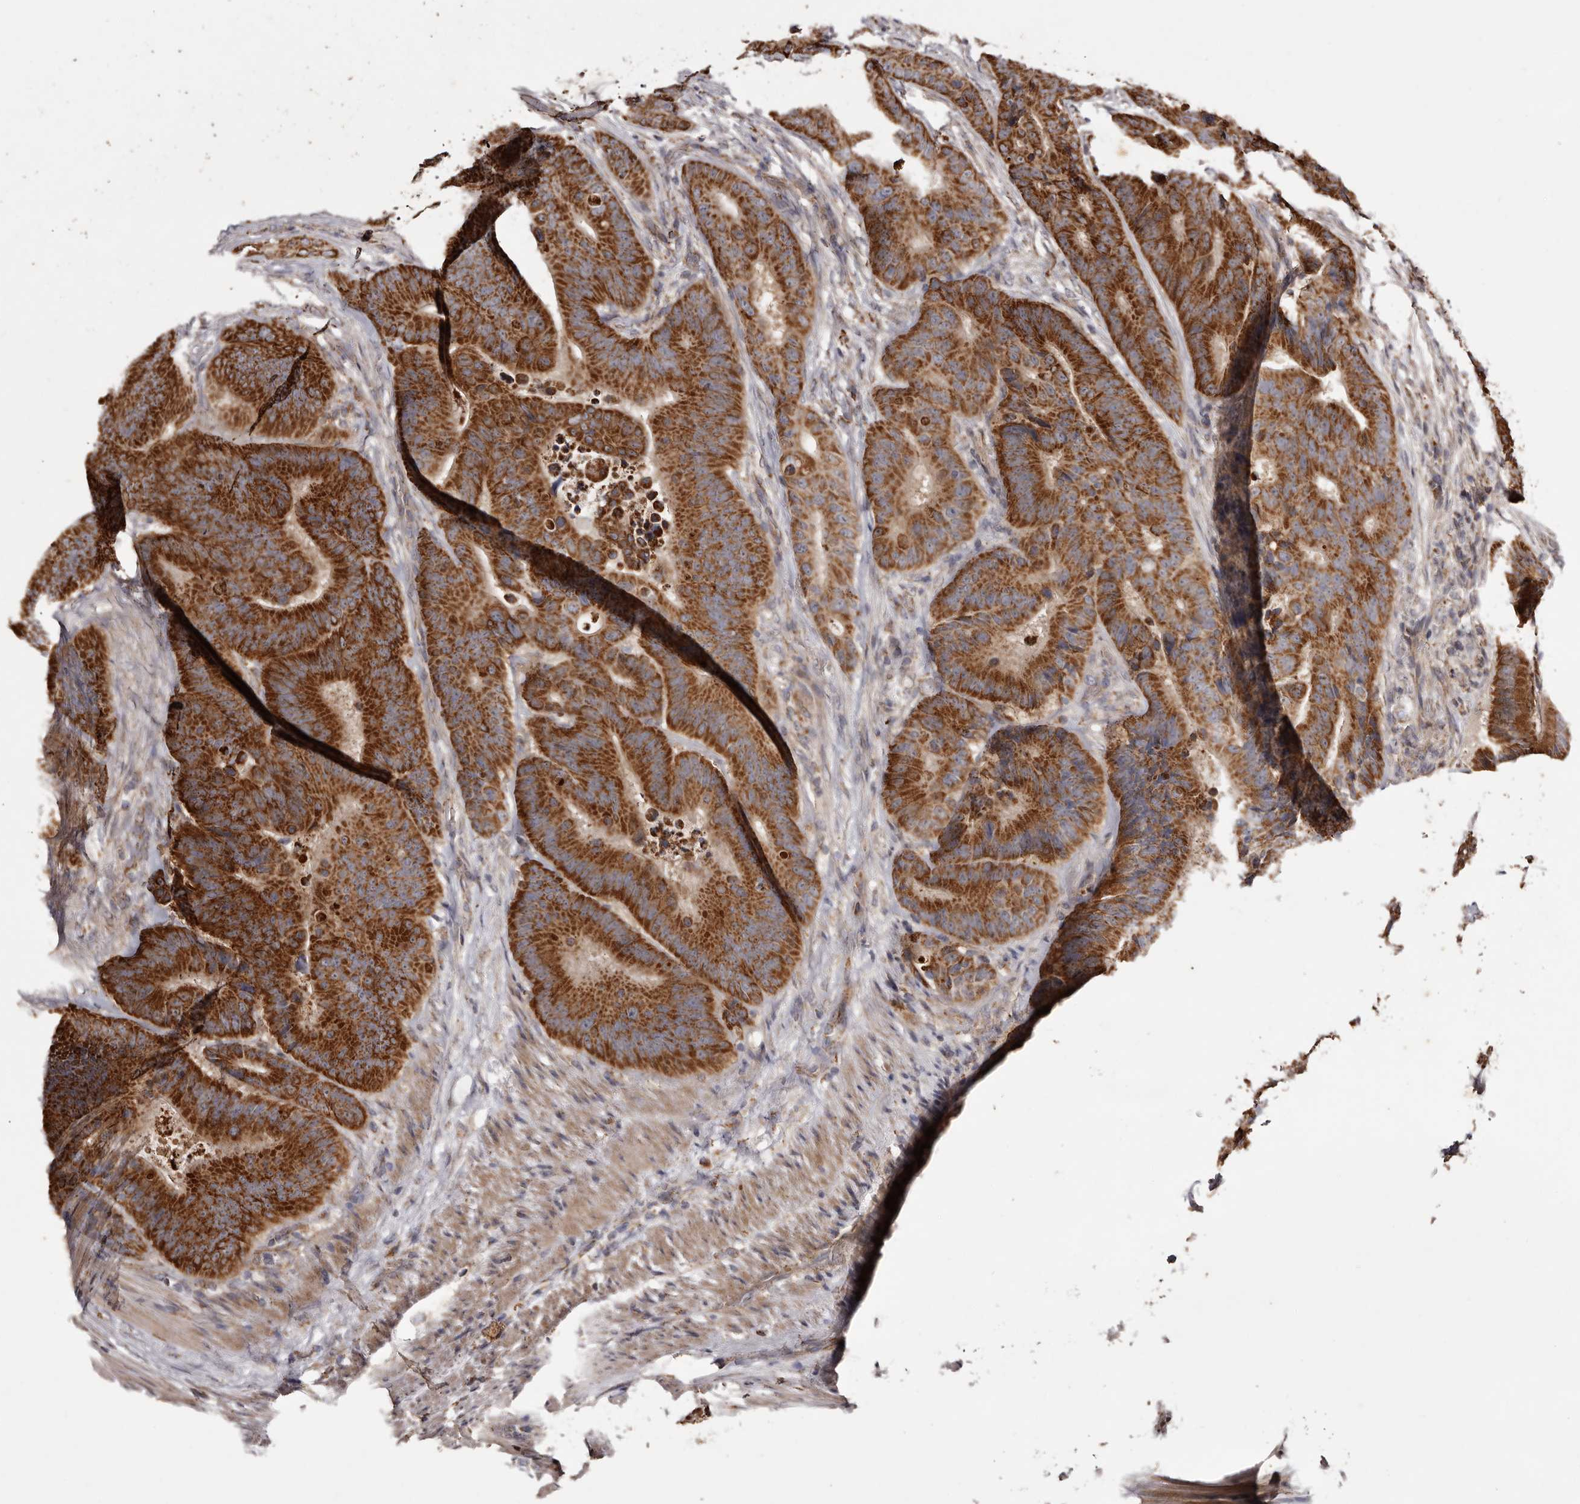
{"staining": {"intensity": "strong", "quantity": ">75%", "location": "cytoplasmic/membranous"}, "tissue": "colorectal cancer", "cell_type": "Tumor cells", "image_type": "cancer", "snomed": [{"axis": "morphology", "description": "Adenocarcinoma, NOS"}, {"axis": "topography", "description": "Colon"}], "caption": "This image displays adenocarcinoma (colorectal) stained with IHC to label a protein in brown. The cytoplasmic/membranous of tumor cells show strong positivity for the protein. Nuclei are counter-stained blue.", "gene": "CPLANE2", "patient": {"sex": "male", "age": 83}}